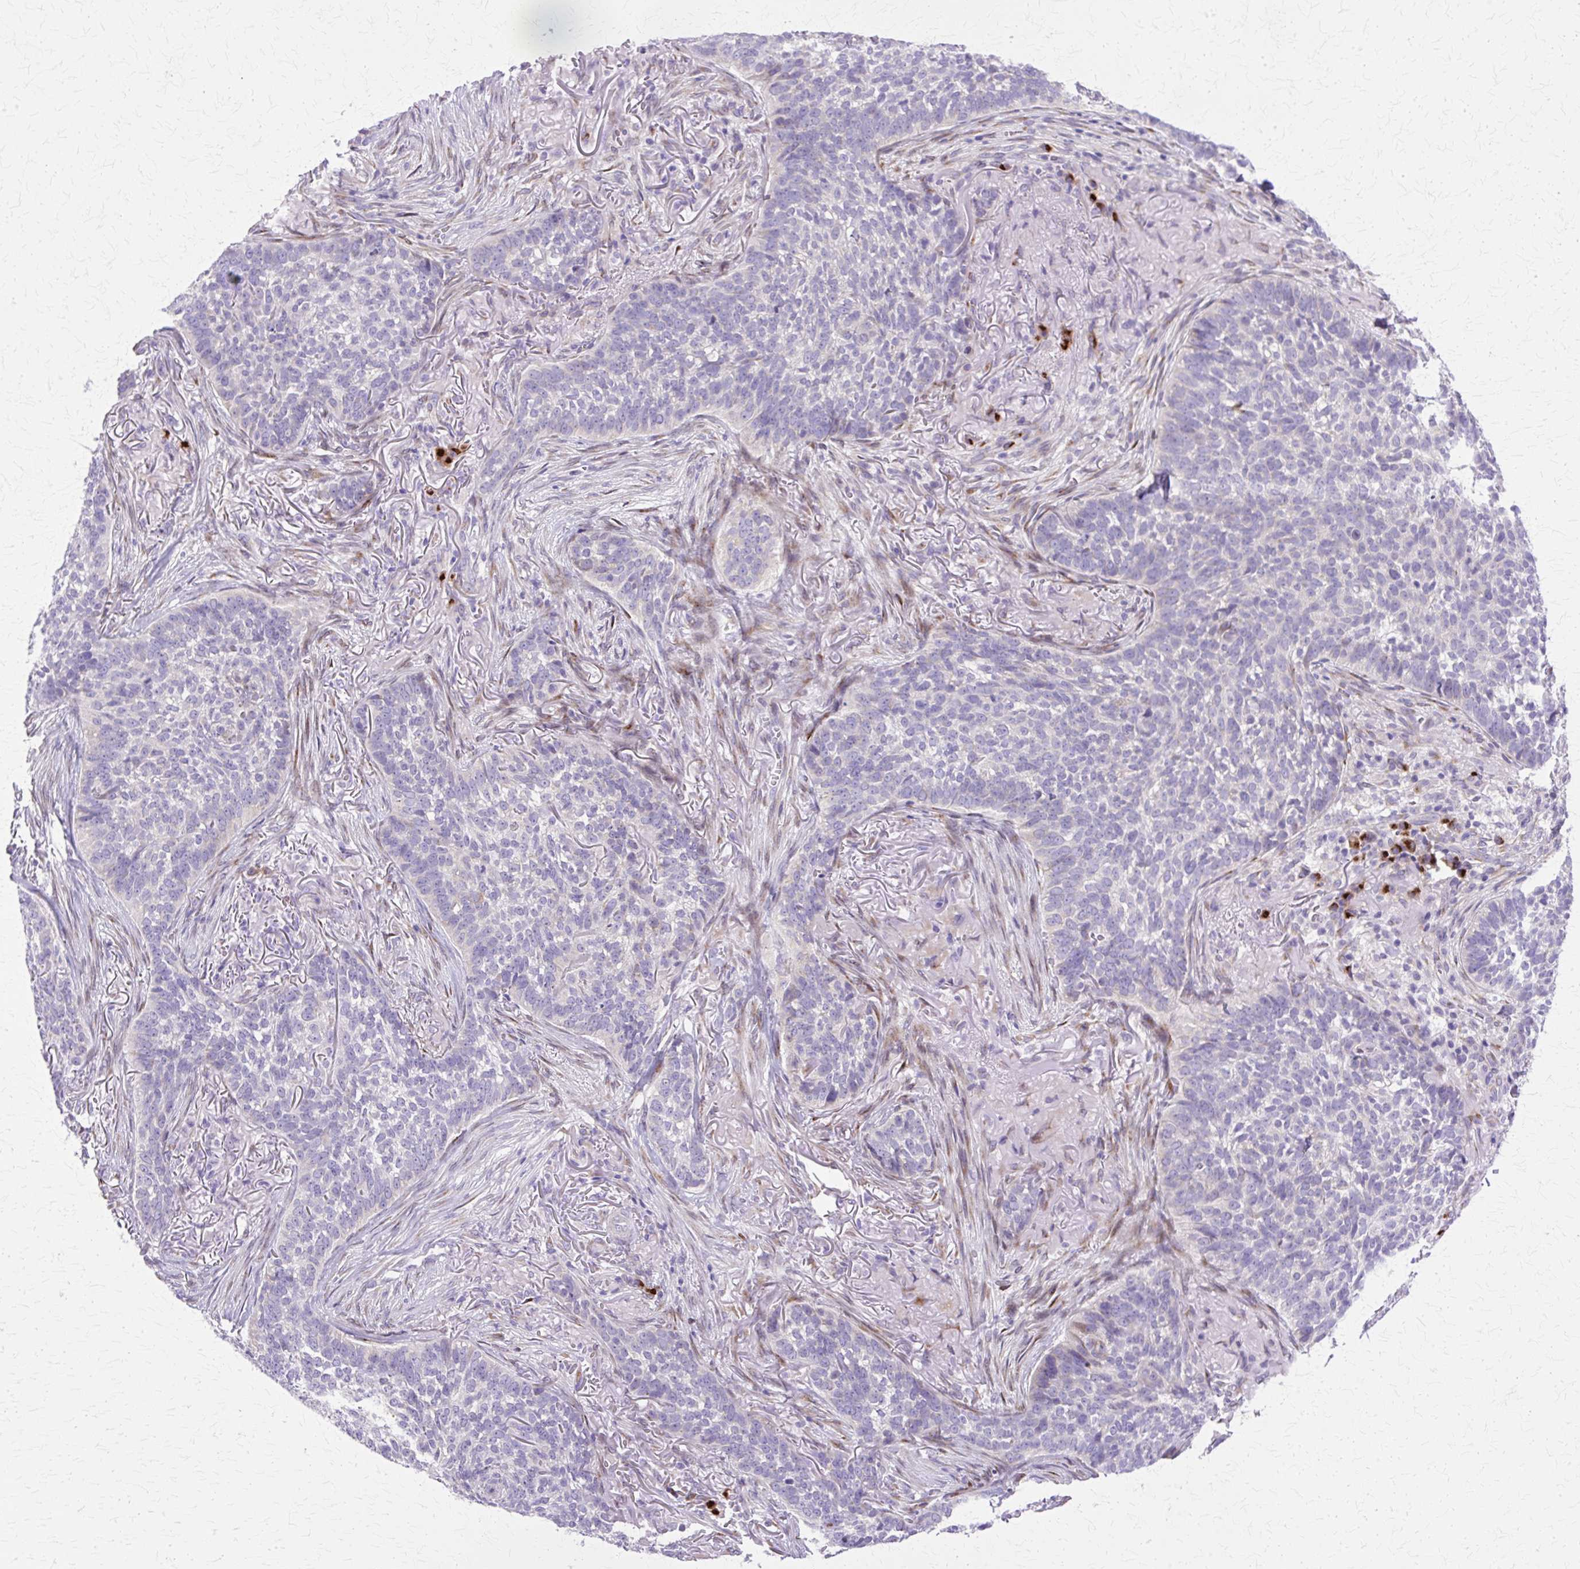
{"staining": {"intensity": "negative", "quantity": "none", "location": "none"}, "tissue": "skin cancer", "cell_type": "Tumor cells", "image_type": "cancer", "snomed": [{"axis": "morphology", "description": "Basal cell carcinoma"}, {"axis": "topography", "description": "Skin"}], "caption": "The histopathology image shows no significant expression in tumor cells of skin cancer.", "gene": "TBC1D3G", "patient": {"sex": "male", "age": 85}}